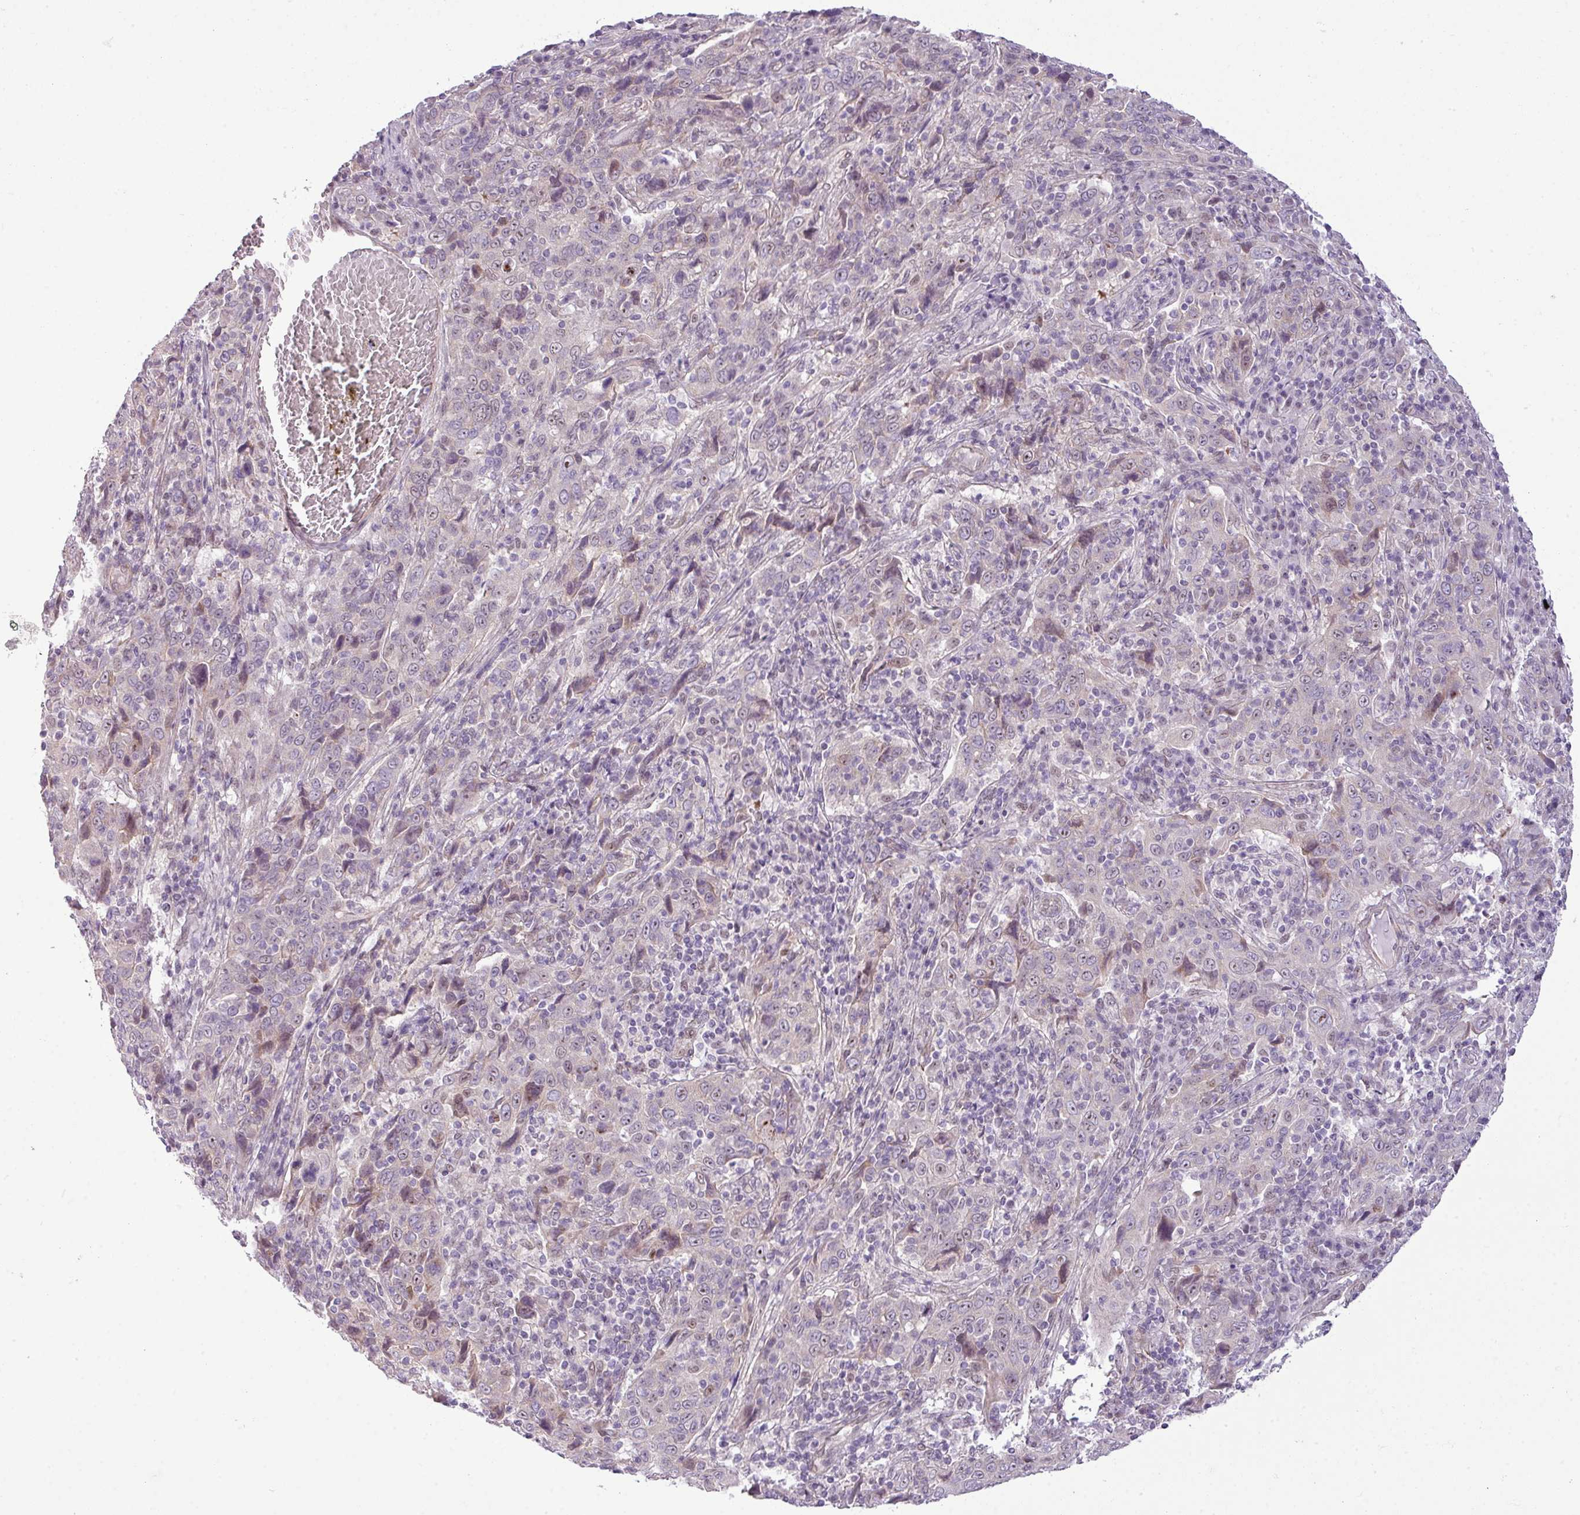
{"staining": {"intensity": "negative", "quantity": "none", "location": "none"}, "tissue": "cervical cancer", "cell_type": "Tumor cells", "image_type": "cancer", "snomed": [{"axis": "morphology", "description": "Squamous cell carcinoma, NOS"}, {"axis": "topography", "description": "Cervix"}], "caption": "Human cervical cancer stained for a protein using immunohistochemistry (IHC) reveals no positivity in tumor cells.", "gene": "MAK16", "patient": {"sex": "female", "age": 46}}